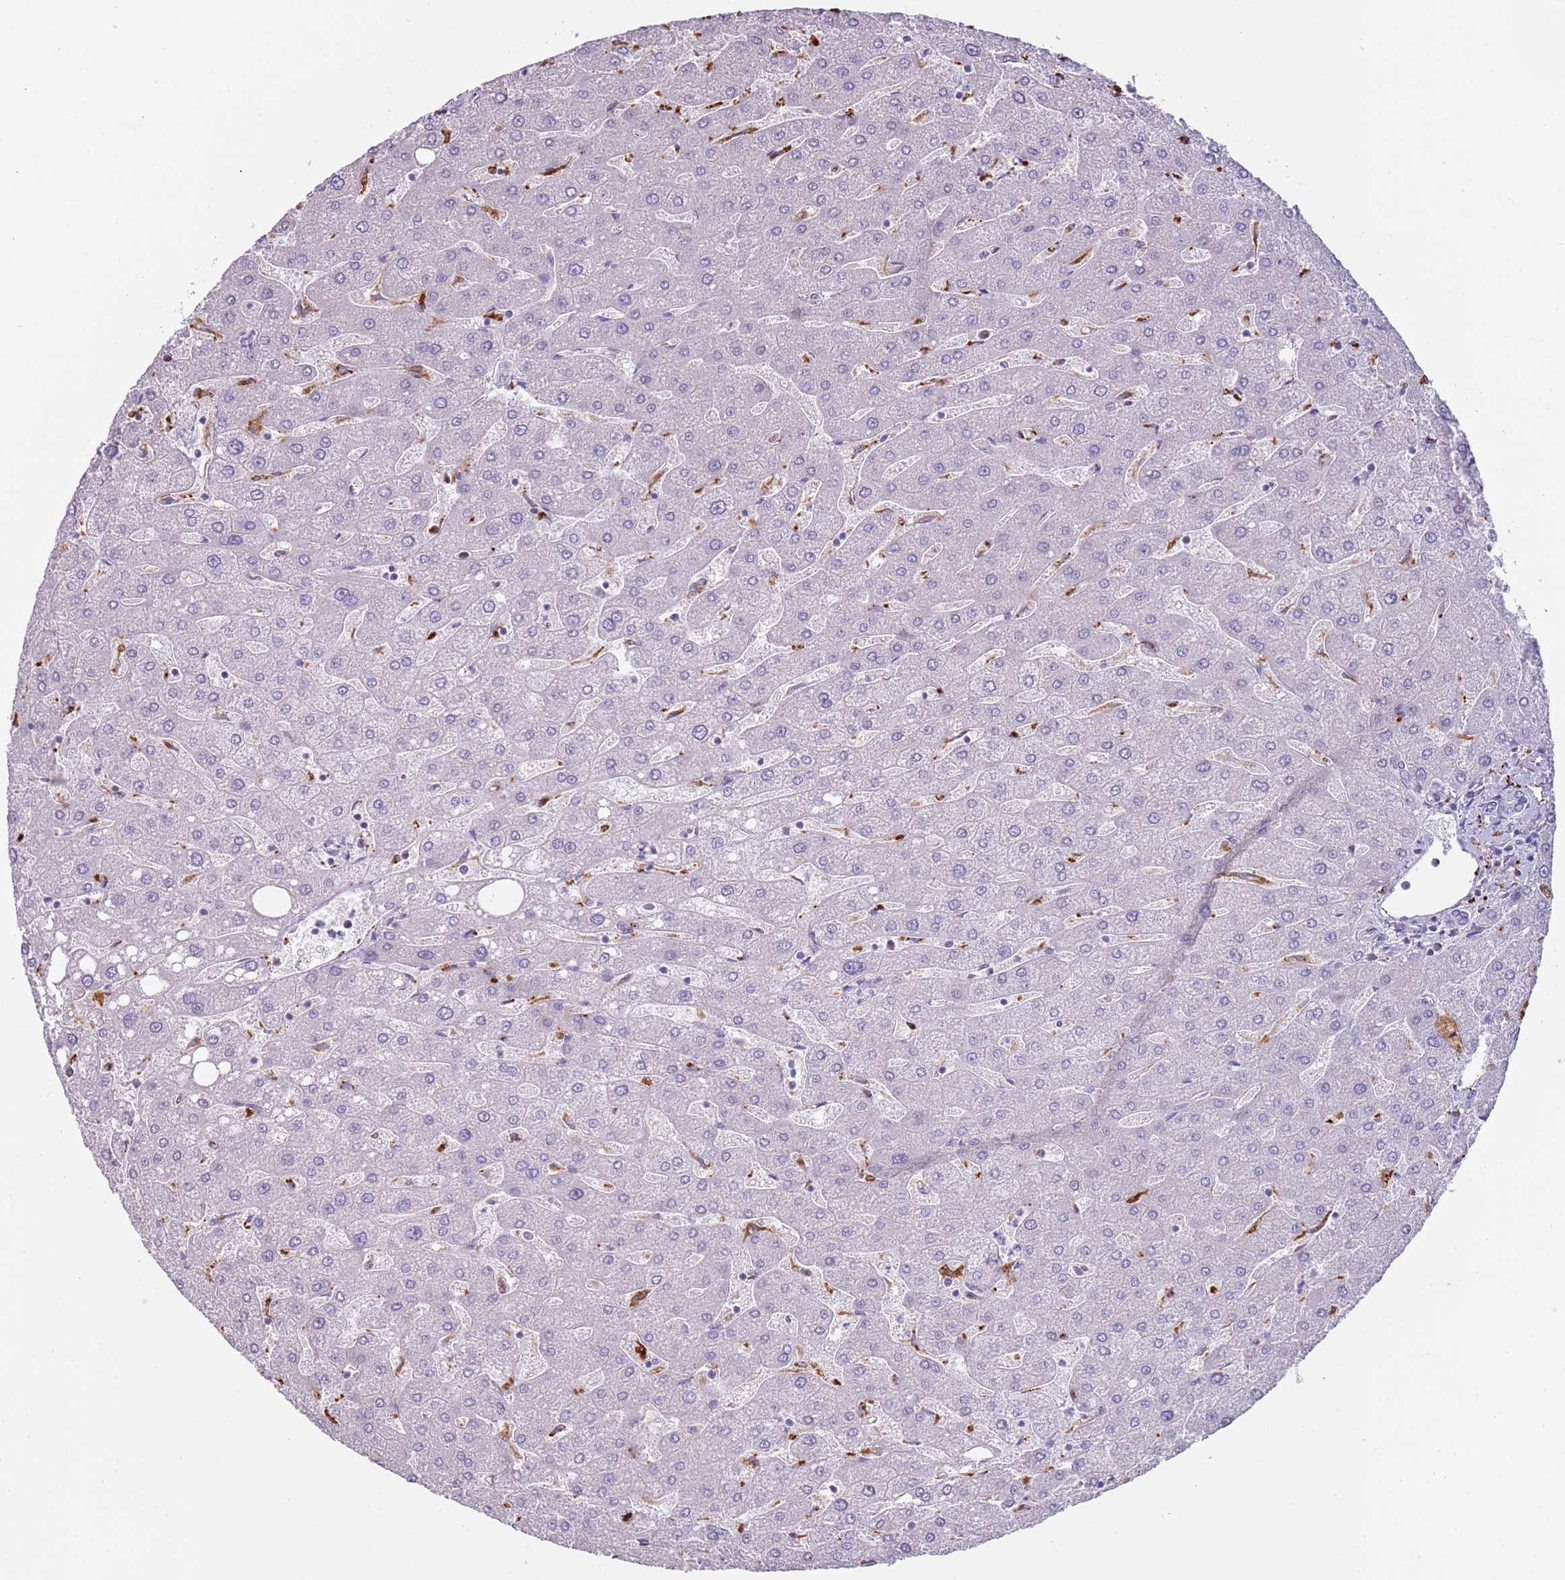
{"staining": {"intensity": "negative", "quantity": "none", "location": "none"}, "tissue": "liver", "cell_type": "Cholangiocytes", "image_type": "normal", "snomed": [{"axis": "morphology", "description": "Normal tissue, NOS"}, {"axis": "topography", "description": "Liver"}], "caption": "Liver stained for a protein using immunohistochemistry (IHC) demonstrates no positivity cholangiocytes.", "gene": "NWD2", "patient": {"sex": "male", "age": 67}}